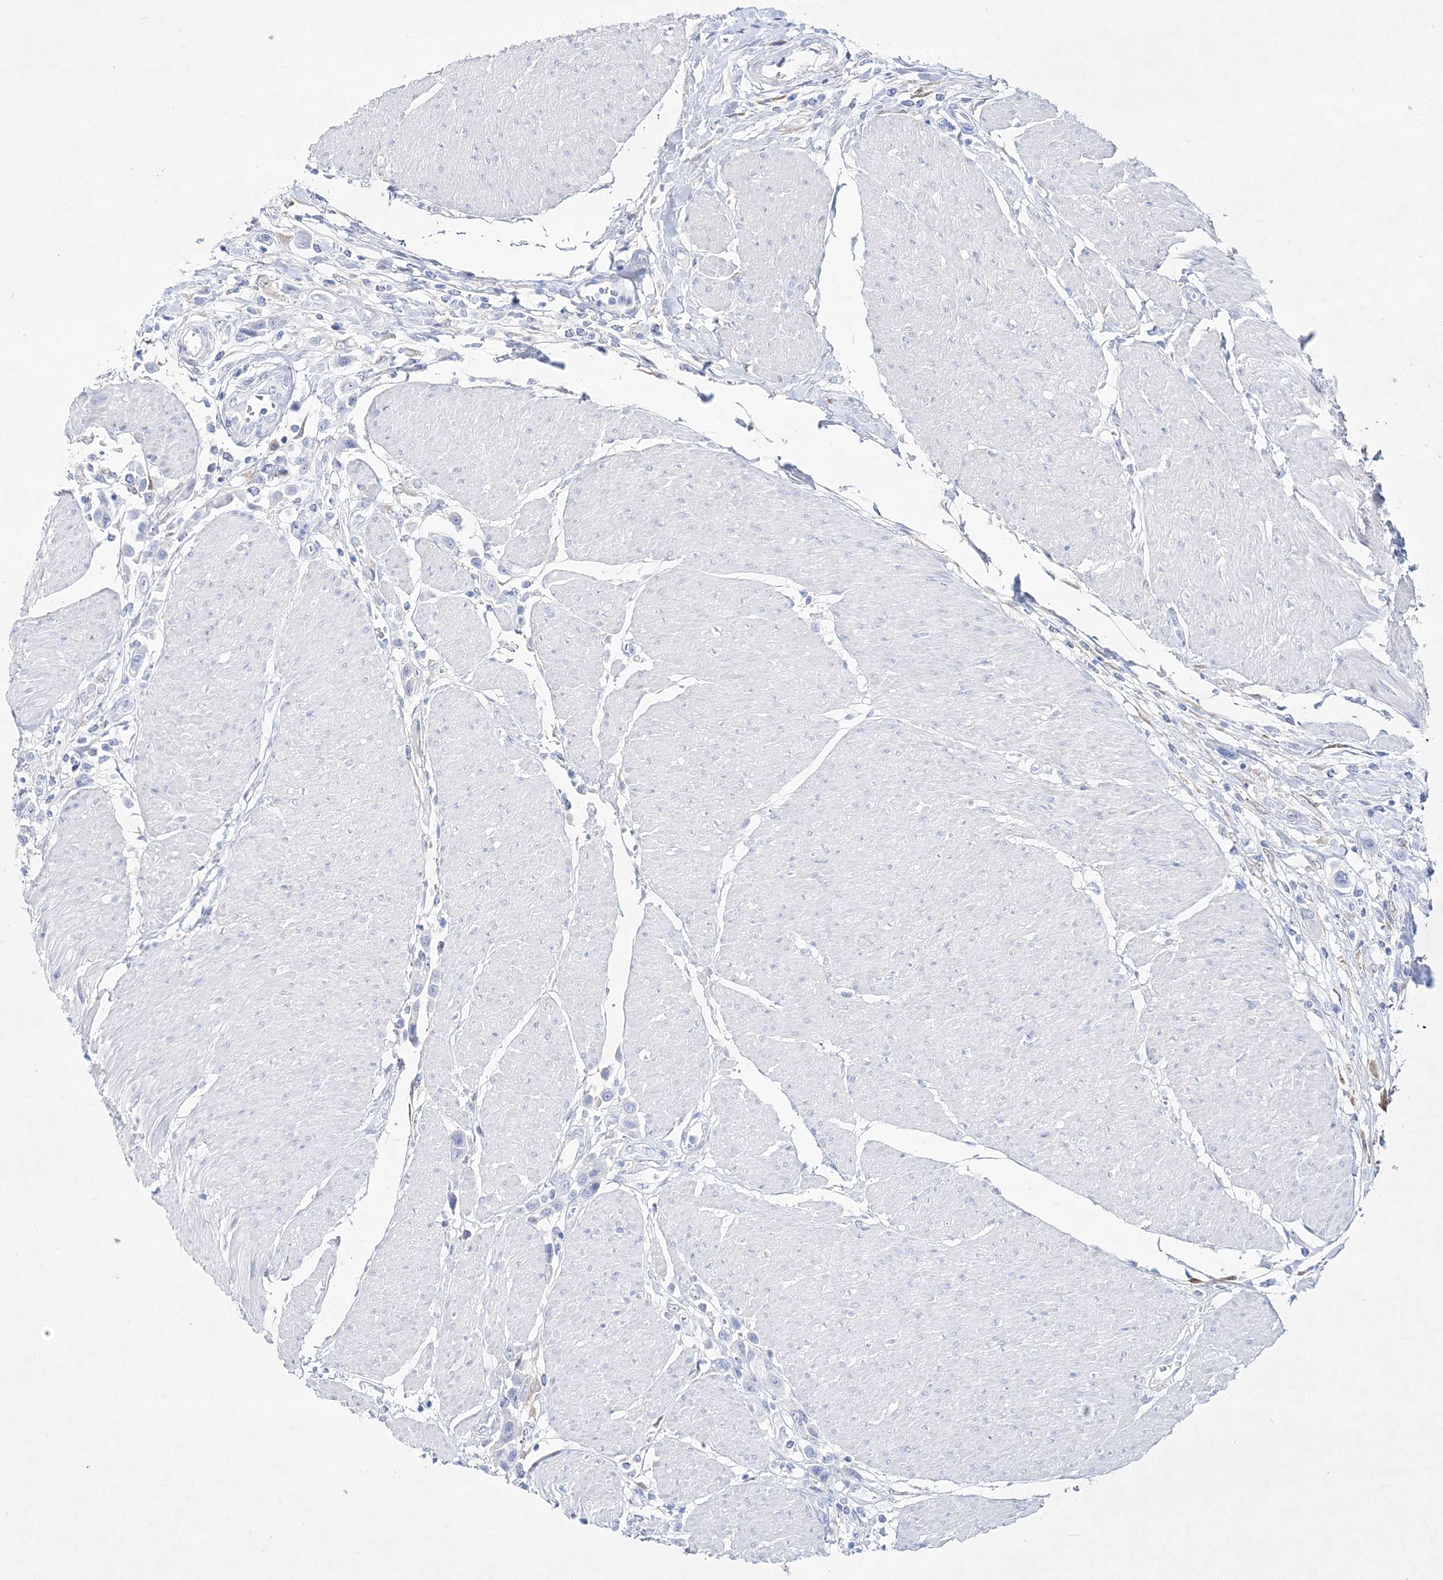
{"staining": {"intensity": "negative", "quantity": "none", "location": "none"}, "tissue": "urothelial cancer", "cell_type": "Tumor cells", "image_type": "cancer", "snomed": [{"axis": "morphology", "description": "Urothelial carcinoma, High grade"}, {"axis": "topography", "description": "Urinary bladder"}], "caption": "Tumor cells show no significant protein expression in urothelial cancer.", "gene": "SPINK7", "patient": {"sex": "male", "age": 50}}